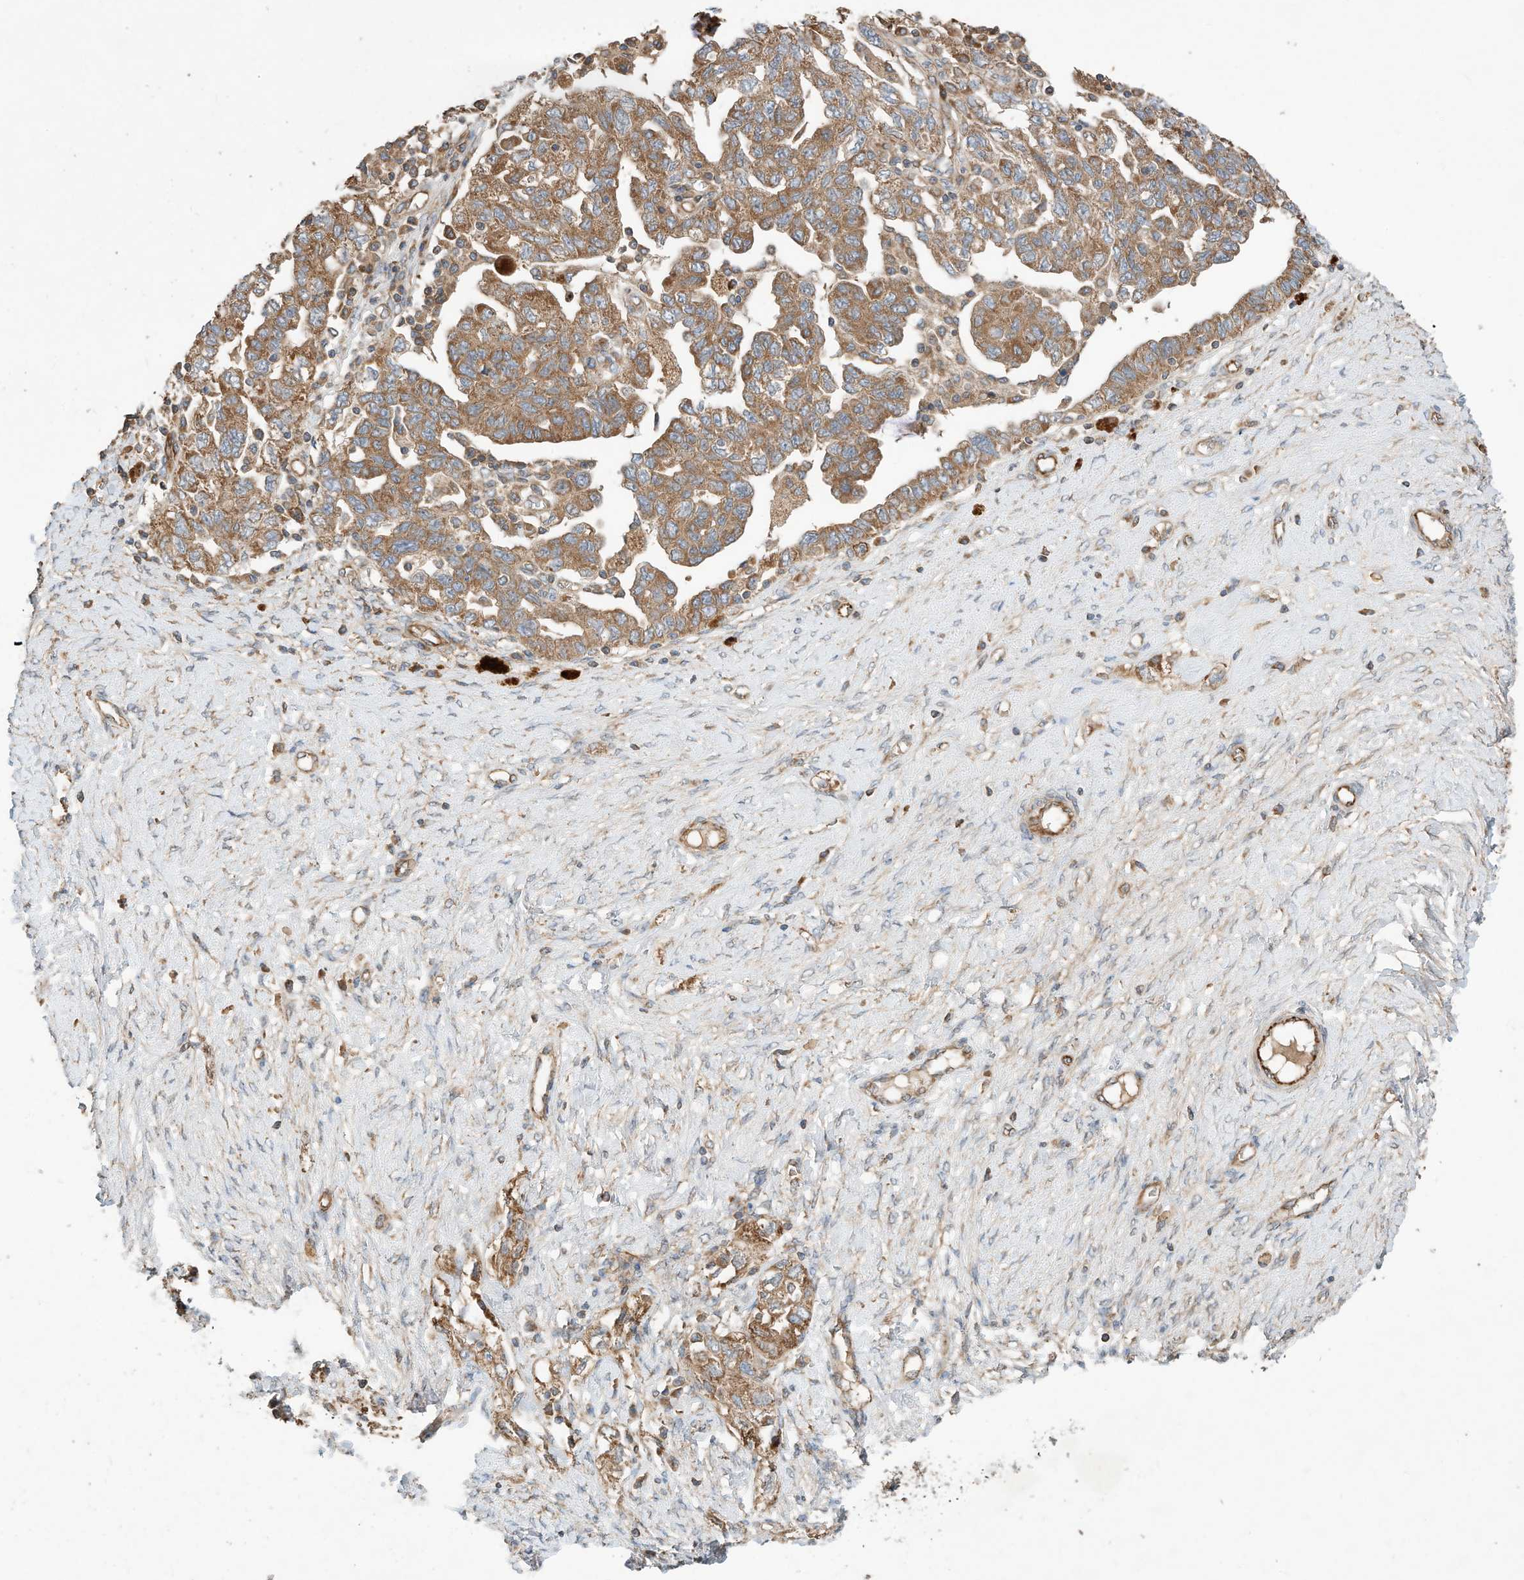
{"staining": {"intensity": "moderate", "quantity": ">75%", "location": "cytoplasmic/membranous"}, "tissue": "ovarian cancer", "cell_type": "Tumor cells", "image_type": "cancer", "snomed": [{"axis": "morphology", "description": "Carcinoma, NOS"}, {"axis": "morphology", "description": "Cystadenocarcinoma, serous, NOS"}, {"axis": "topography", "description": "Ovary"}], "caption": "Immunohistochemistry histopathology image of human ovarian cancer (serous cystadenocarcinoma) stained for a protein (brown), which reveals medium levels of moderate cytoplasmic/membranous staining in about >75% of tumor cells.", "gene": "CPAMD8", "patient": {"sex": "female", "age": 69}}